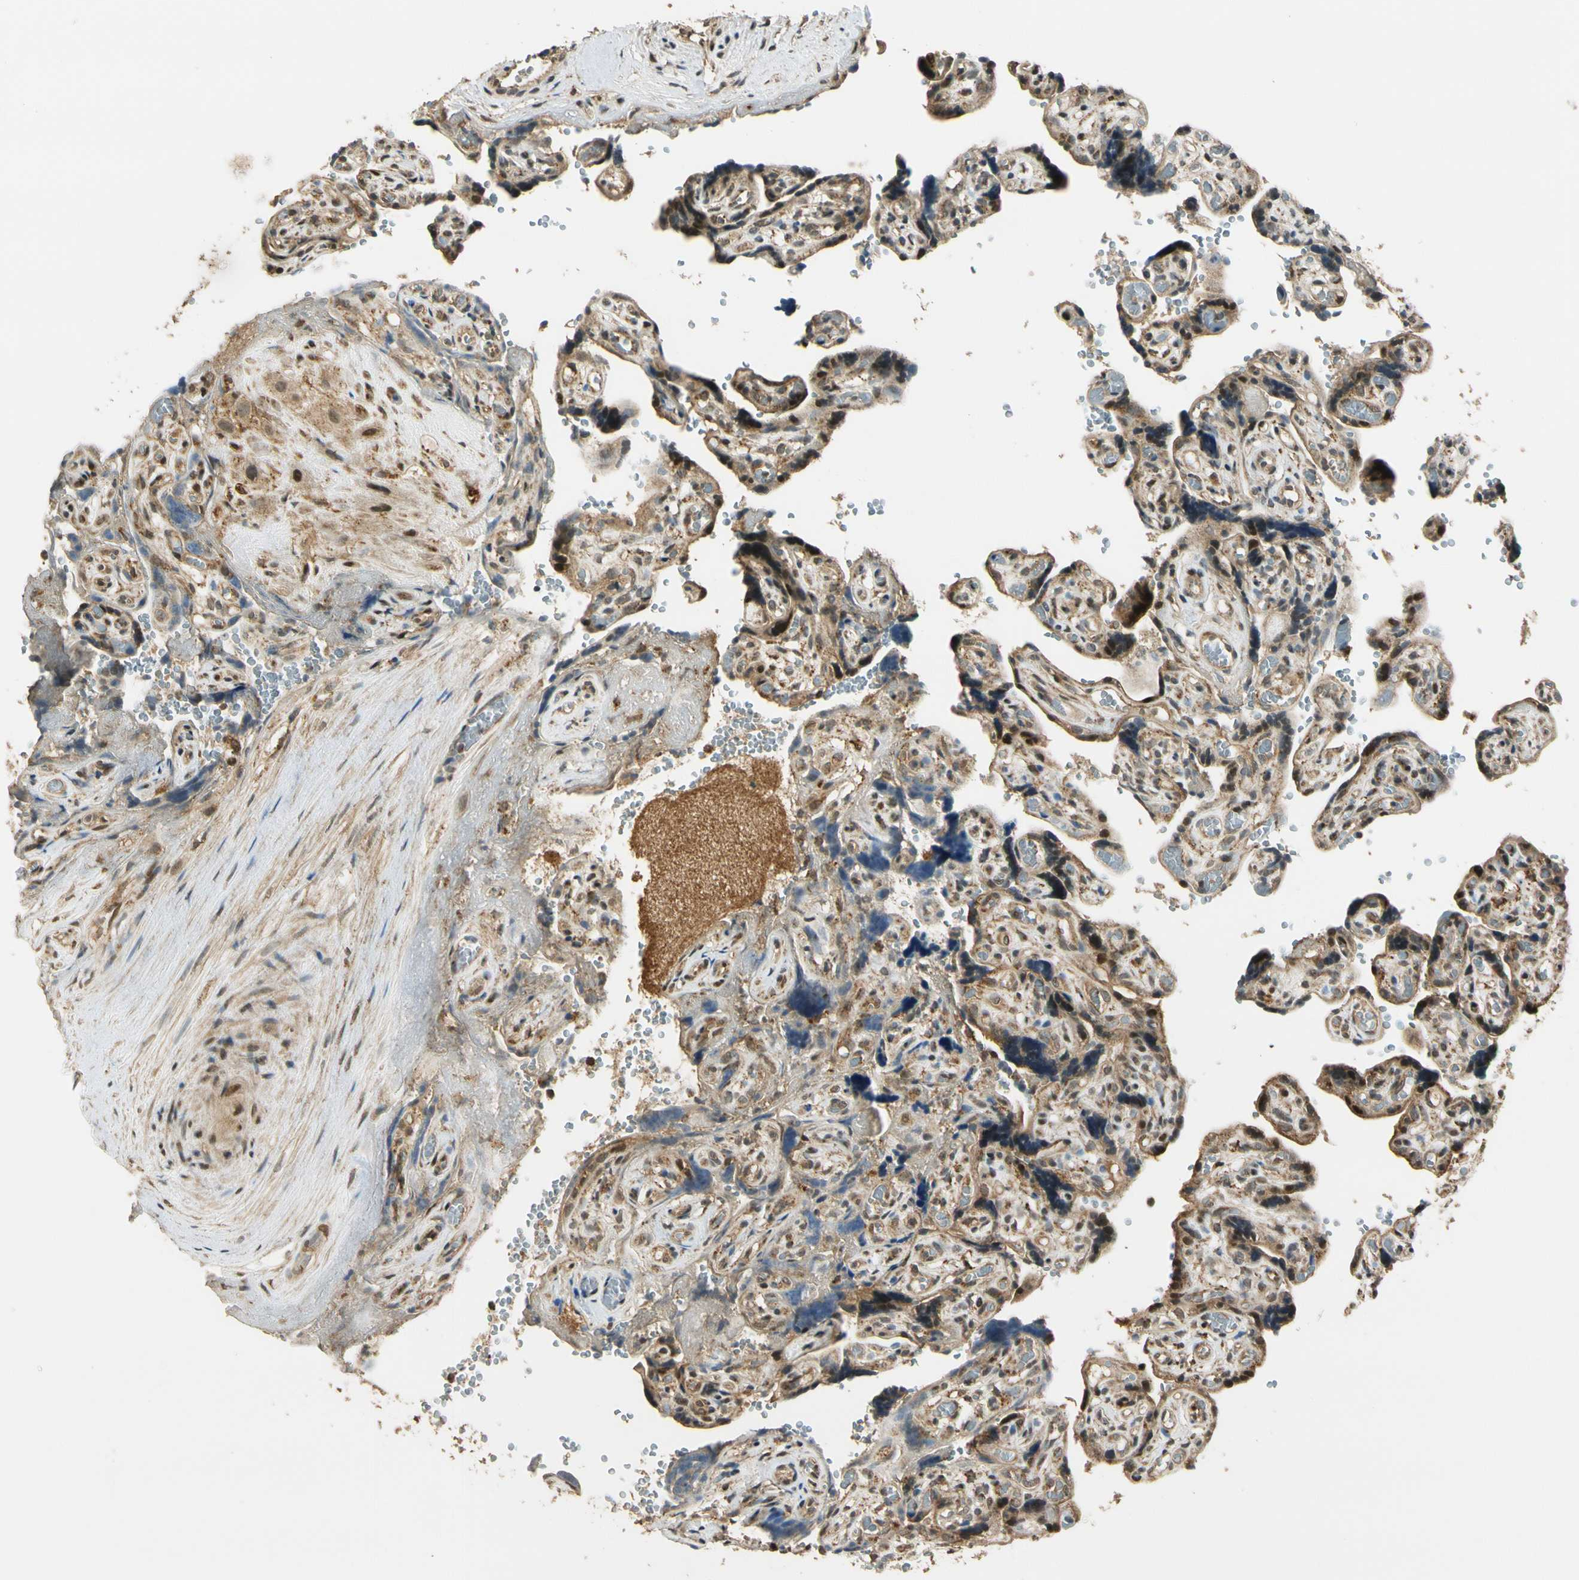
{"staining": {"intensity": "strong", "quantity": ">75%", "location": "cytoplasmic/membranous,nuclear"}, "tissue": "placenta", "cell_type": "Trophoblastic cells", "image_type": "normal", "snomed": [{"axis": "morphology", "description": "Normal tissue, NOS"}, {"axis": "topography", "description": "Placenta"}], "caption": "Immunohistochemistry of normal placenta reveals high levels of strong cytoplasmic/membranous,nuclear positivity in about >75% of trophoblastic cells.", "gene": "LAMTOR1", "patient": {"sex": "female", "age": 30}}